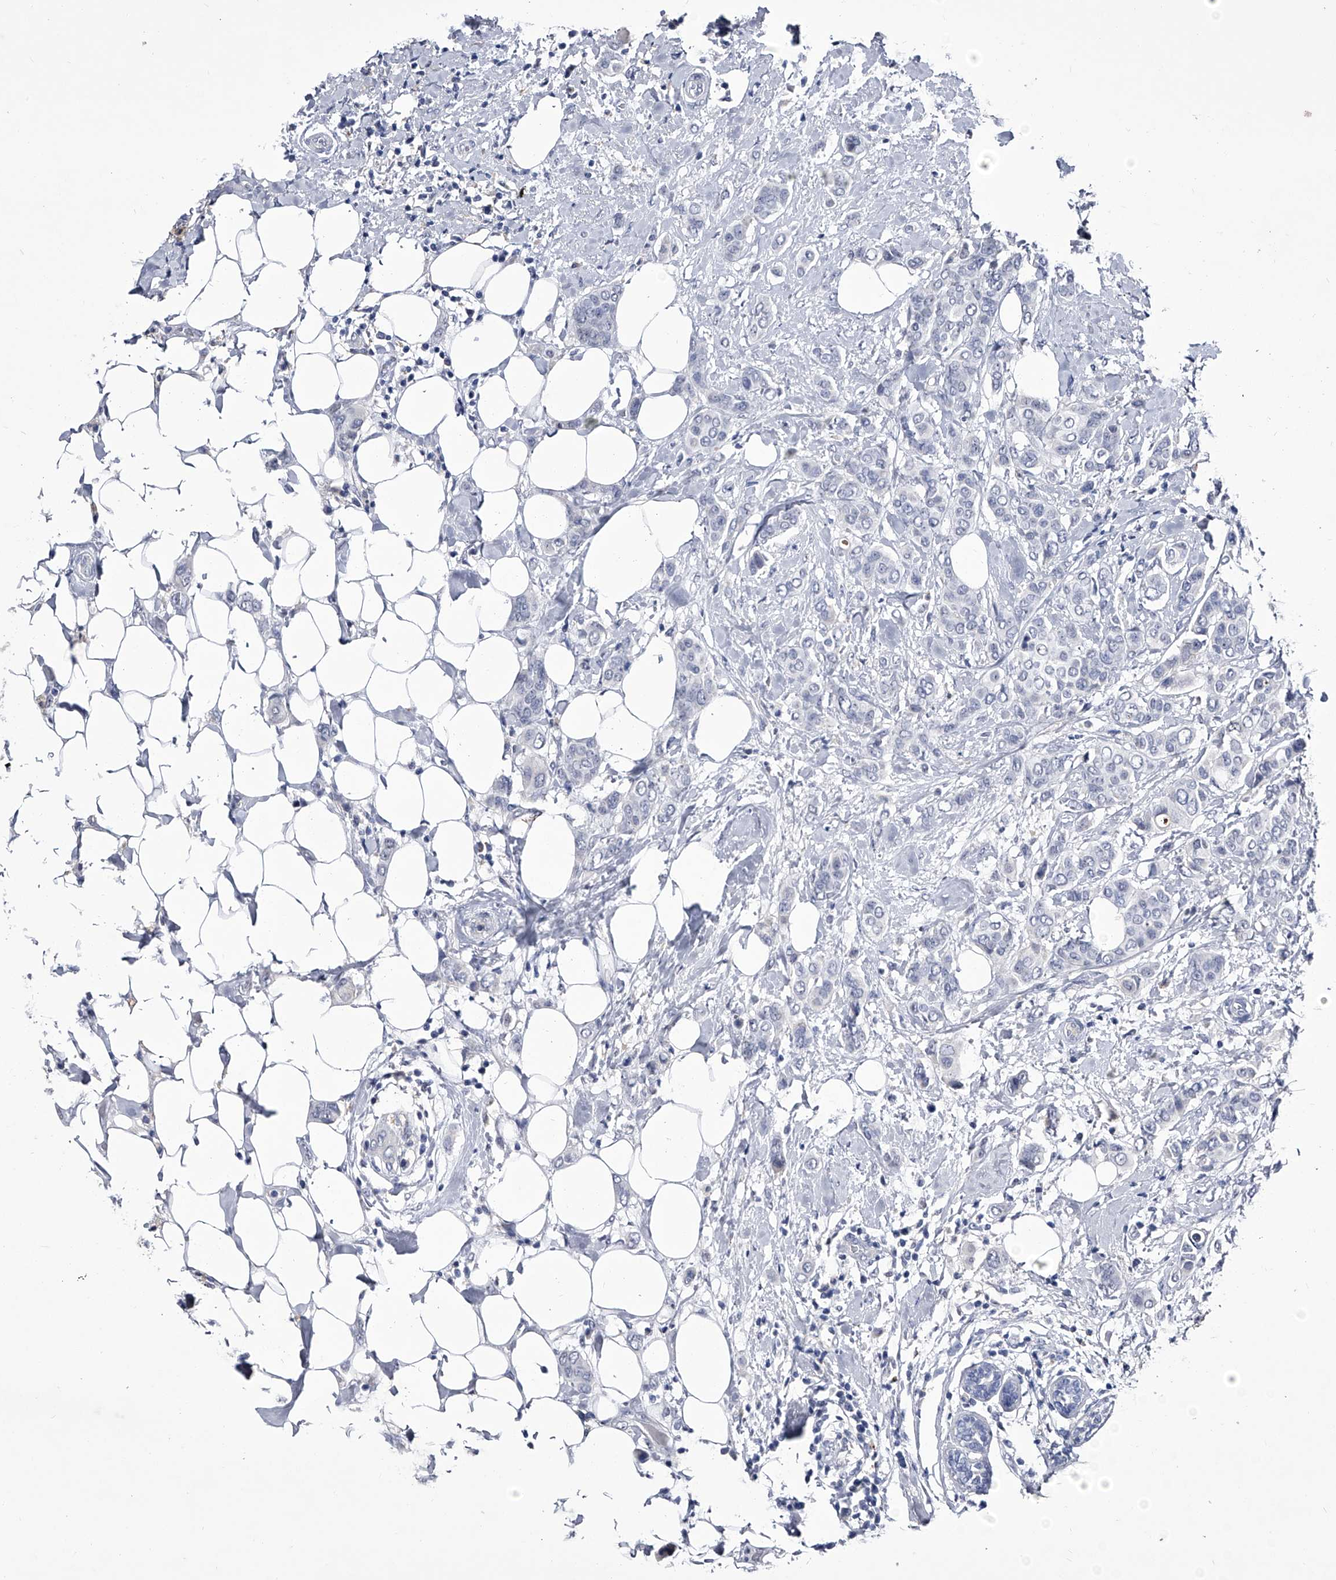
{"staining": {"intensity": "negative", "quantity": "none", "location": "none"}, "tissue": "breast cancer", "cell_type": "Tumor cells", "image_type": "cancer", "snomed": [{"axis": "morphology", "description": "Lobular carcinoma"}, {"axis": "topography", "description": "Breast"}], "caption": "This is an immunohistochemistry image of human breast lobular carcinoma. There is no staining in tumor cells.", "gene": "CRISP2", "patient": {"sex": "female", "age": 51}}